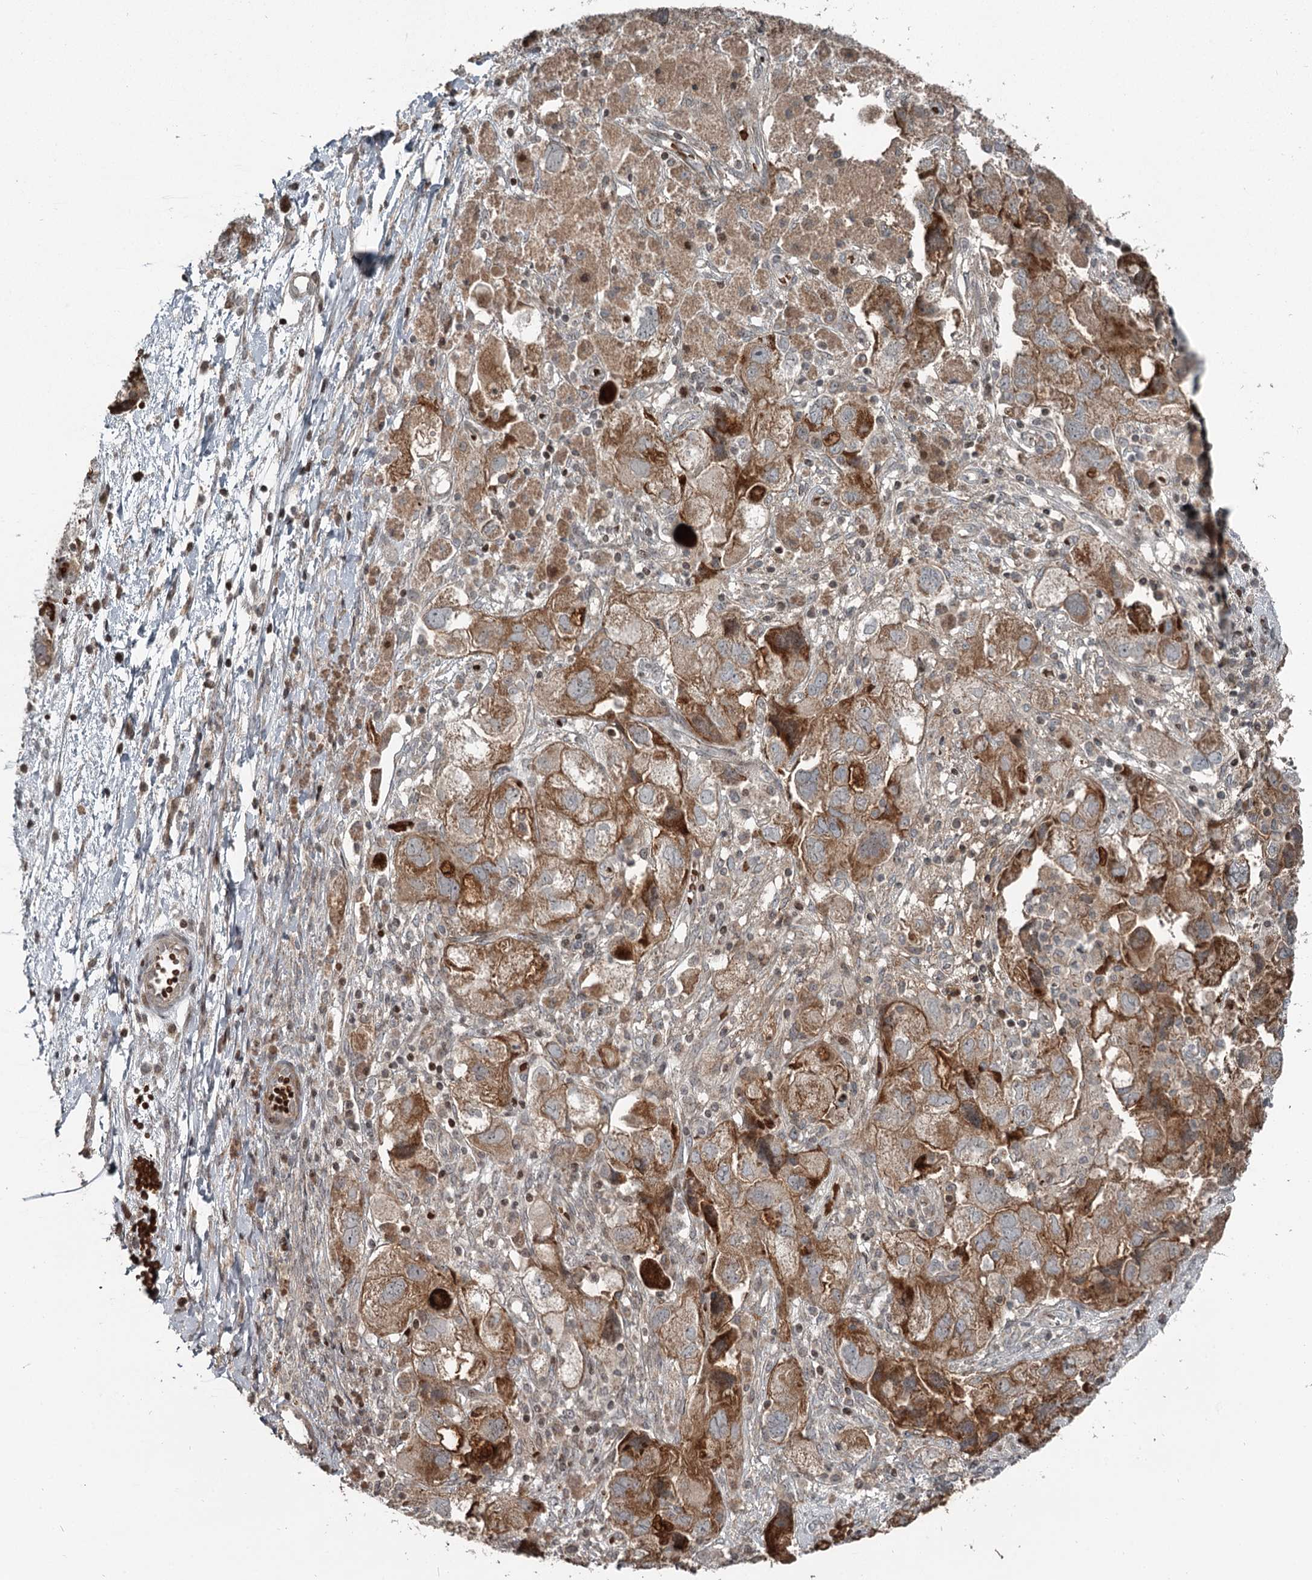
{"staining": {"intensity": "strong", "quantity": ">75%", "location": "cytoplasmic/membranous"}, "tissue": "ovarian cancer", "cell_type": "Tumor cells", "image_type": "cancer", "snomed": [{"axis": "morphology", "description": "Carcinoma, NOS"}, {"axis": "morphology", "description": "Cystadenocarcinoma, serous, NOS"}, {"axis": "topography", "description": "Ovary"}], "caption": "Protein staining by immunohistochemistry reveals strong cytoplasmic/membranous staining in about >75% of tumor cells in ovarian serous cystadenocarcinoma.", "gene": "RASSF8", "patient": {"sex": "female", "age": 69}}